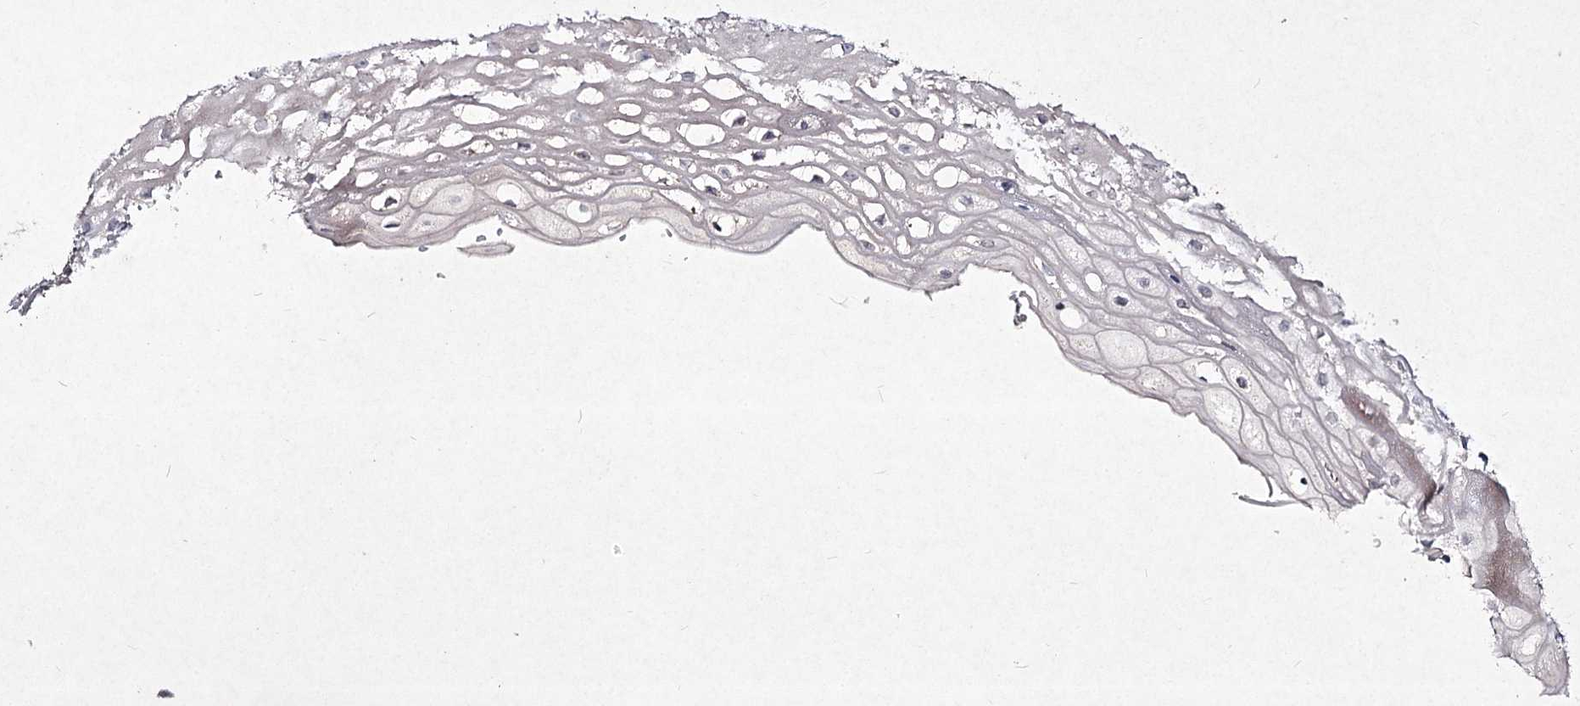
{"staining": {"intensity": "weak", "quantity": "<25%", "location": "cytoplasmic/membranous"}, "tissue": "oral mucosa", "cell_type": "Squamous epithelial cells", "image_type": "normal", "snomed": [{"axis": "morphology", "description": "Normal tissue, NOS"}, {"axis": "topography", "description": "Oral tissue"}], "caption": "Human oral mucosa stained for a protein using immunohistochemistry (IHC) shows no expression in squamous epithelial cells.", "gene": "CIB2", "patient": {"sex": "female", "age": 76}}